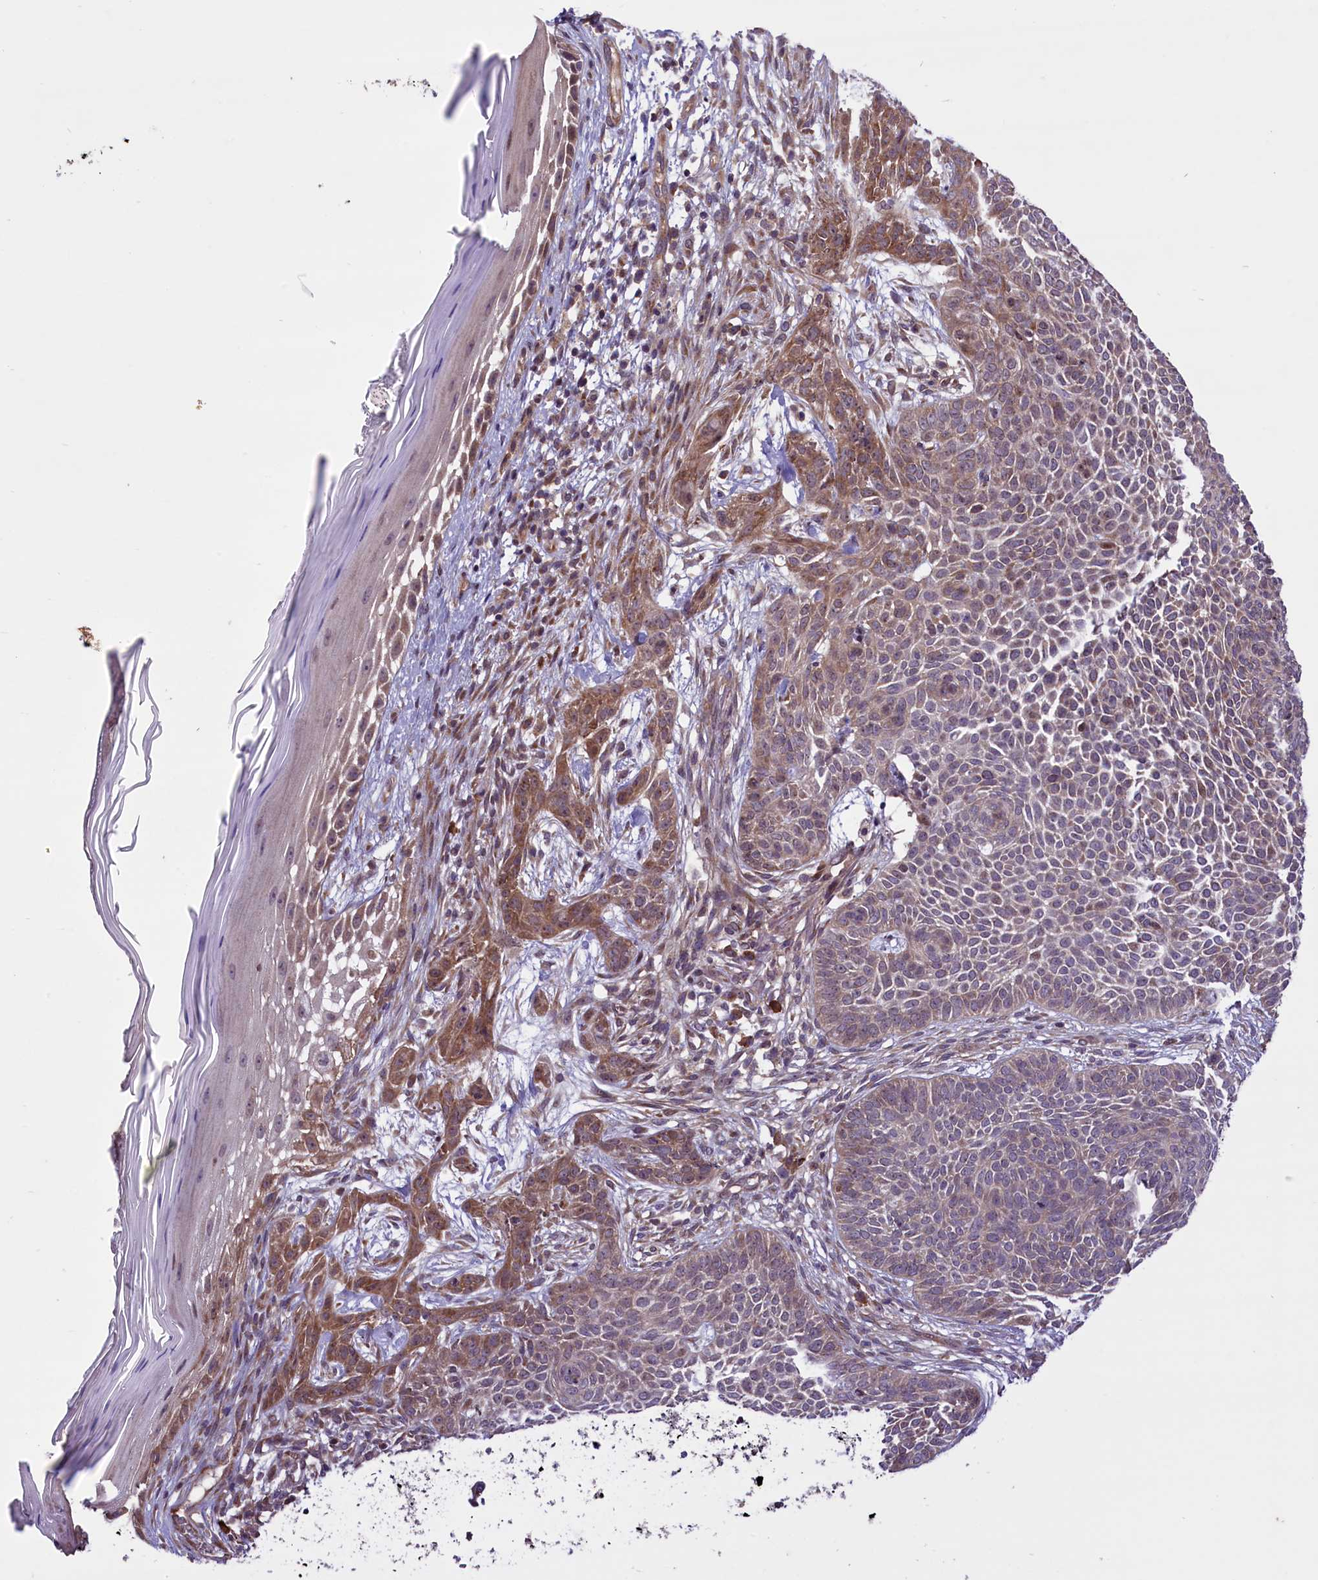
{"staining": {"intensity": "moderate", "quantity": "<25%", "location": "cytoplasmic/membranous"}, "tissue": "skin cancer", "cell_type": "Tumor cells", "image_type": "cancer", "snomed": [{"axis": "morphology", "description": "Basal cell carcinoma"}, {"axis": "topography", "description": "Skin"}], "caption": "Basal cell carcinoma (skin) stained with DAB immunohistochemistry reveals low levels of moderate cytoplasmic/membranous positivity in about <25% of tumor cells. The staining is performed using DAB brown chromogen to label protein expression. The nuclei are counter-stained blue using hematoxylin.", "gene": "HDAC5", "patient": {"sex": "male", "age": 85}}